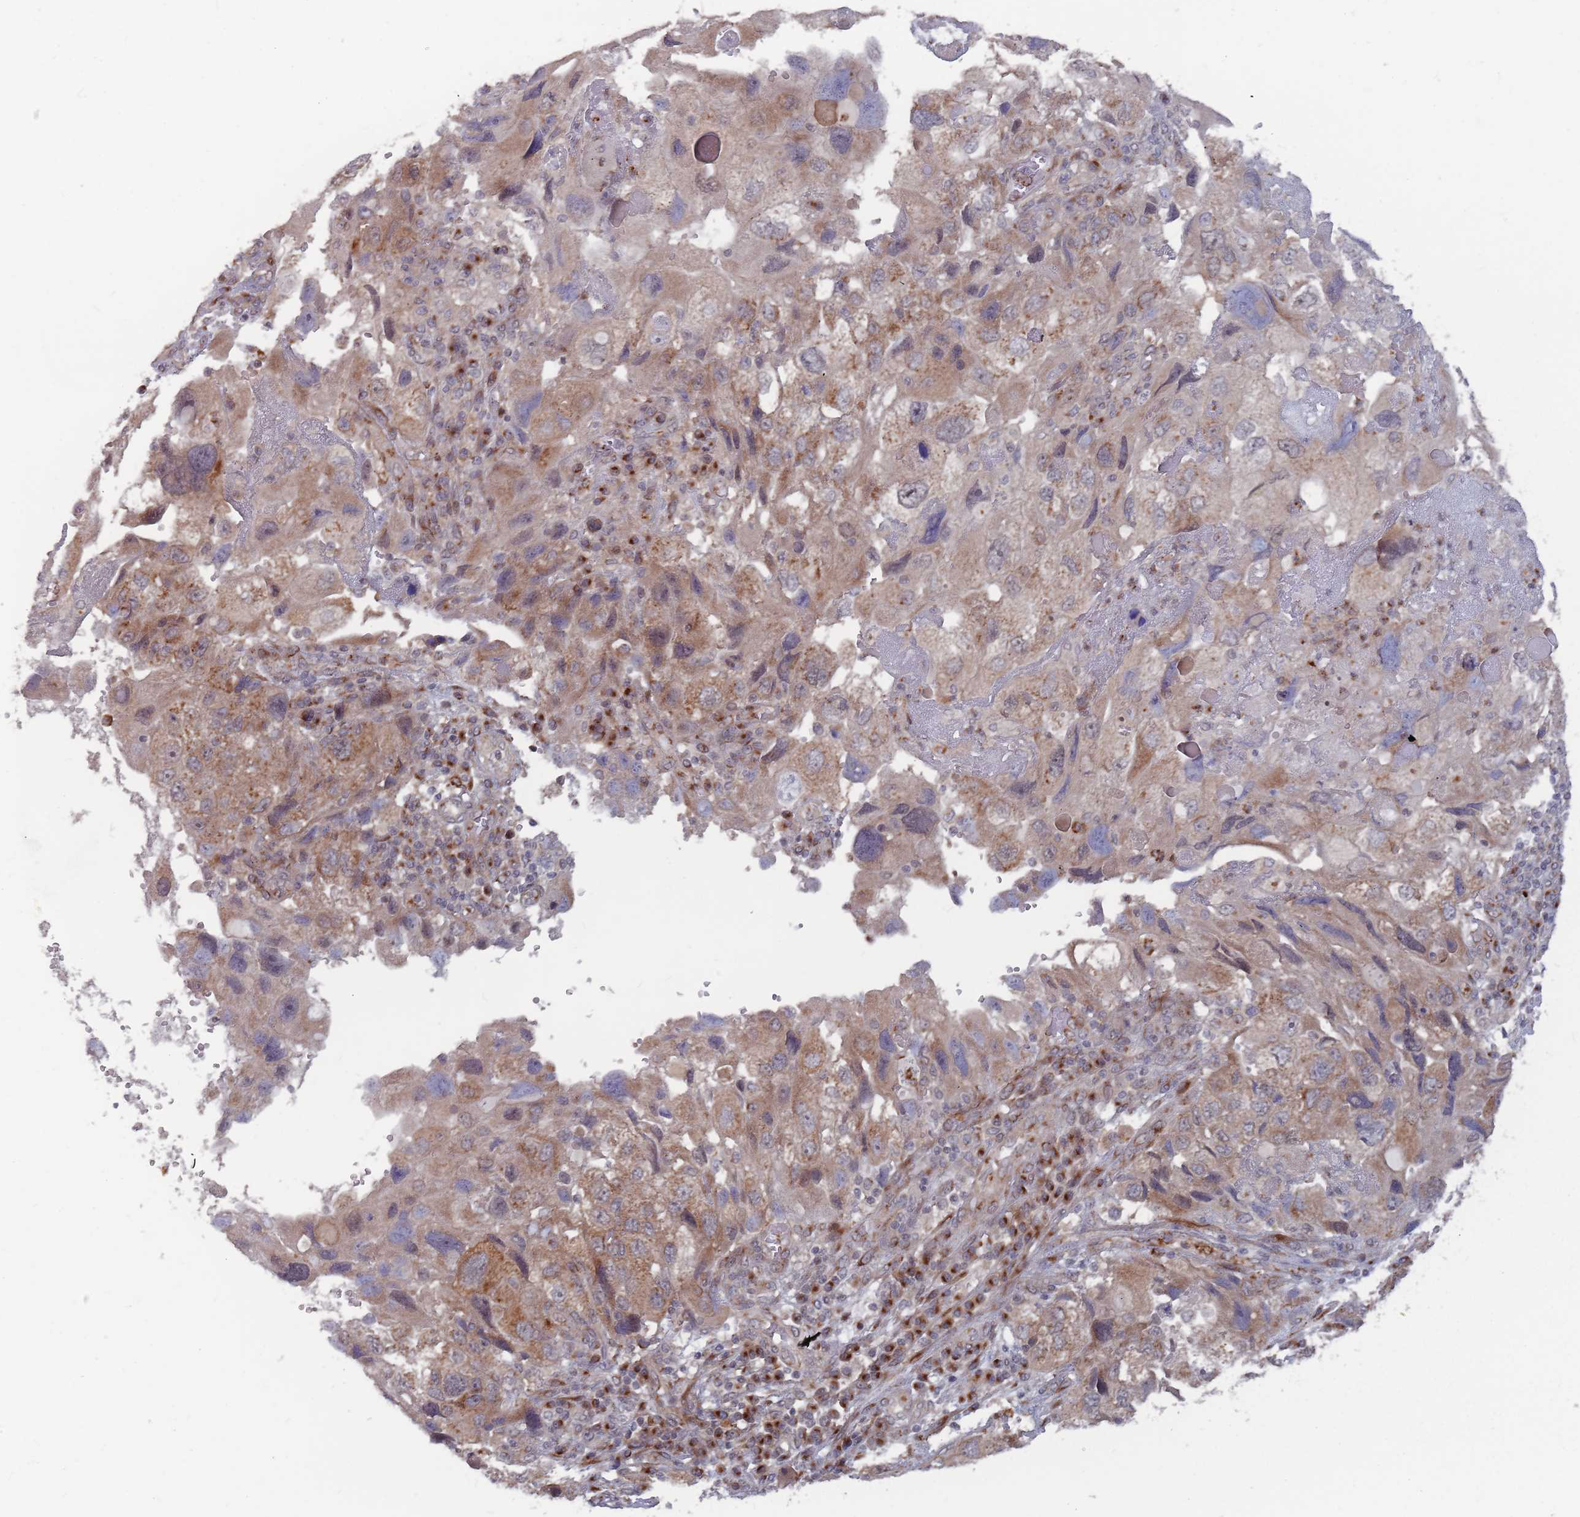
{"staining": {"intensity": "moderate", "quantity": ">75%", "location": "cytoplasmic/membranous"}, "tissue": "endometrial cancer", "cell_type": "Tumor cells", "image_type": "cancer", "snomed": [{"axis": "morphology", "description": "Adenocarcinoma, NOS"}, {"axis": "topography", "description": "Endometrium"}], "caption": "IHC image of human adenocarcinoma (endometrial) stained for a protein (brown), which shows medium levels of moderate cytoplasmic/membranous expression in about >75% of tumor cells.", "gene": "FMO4", "patient": {"sex": "female", "age": 49}}